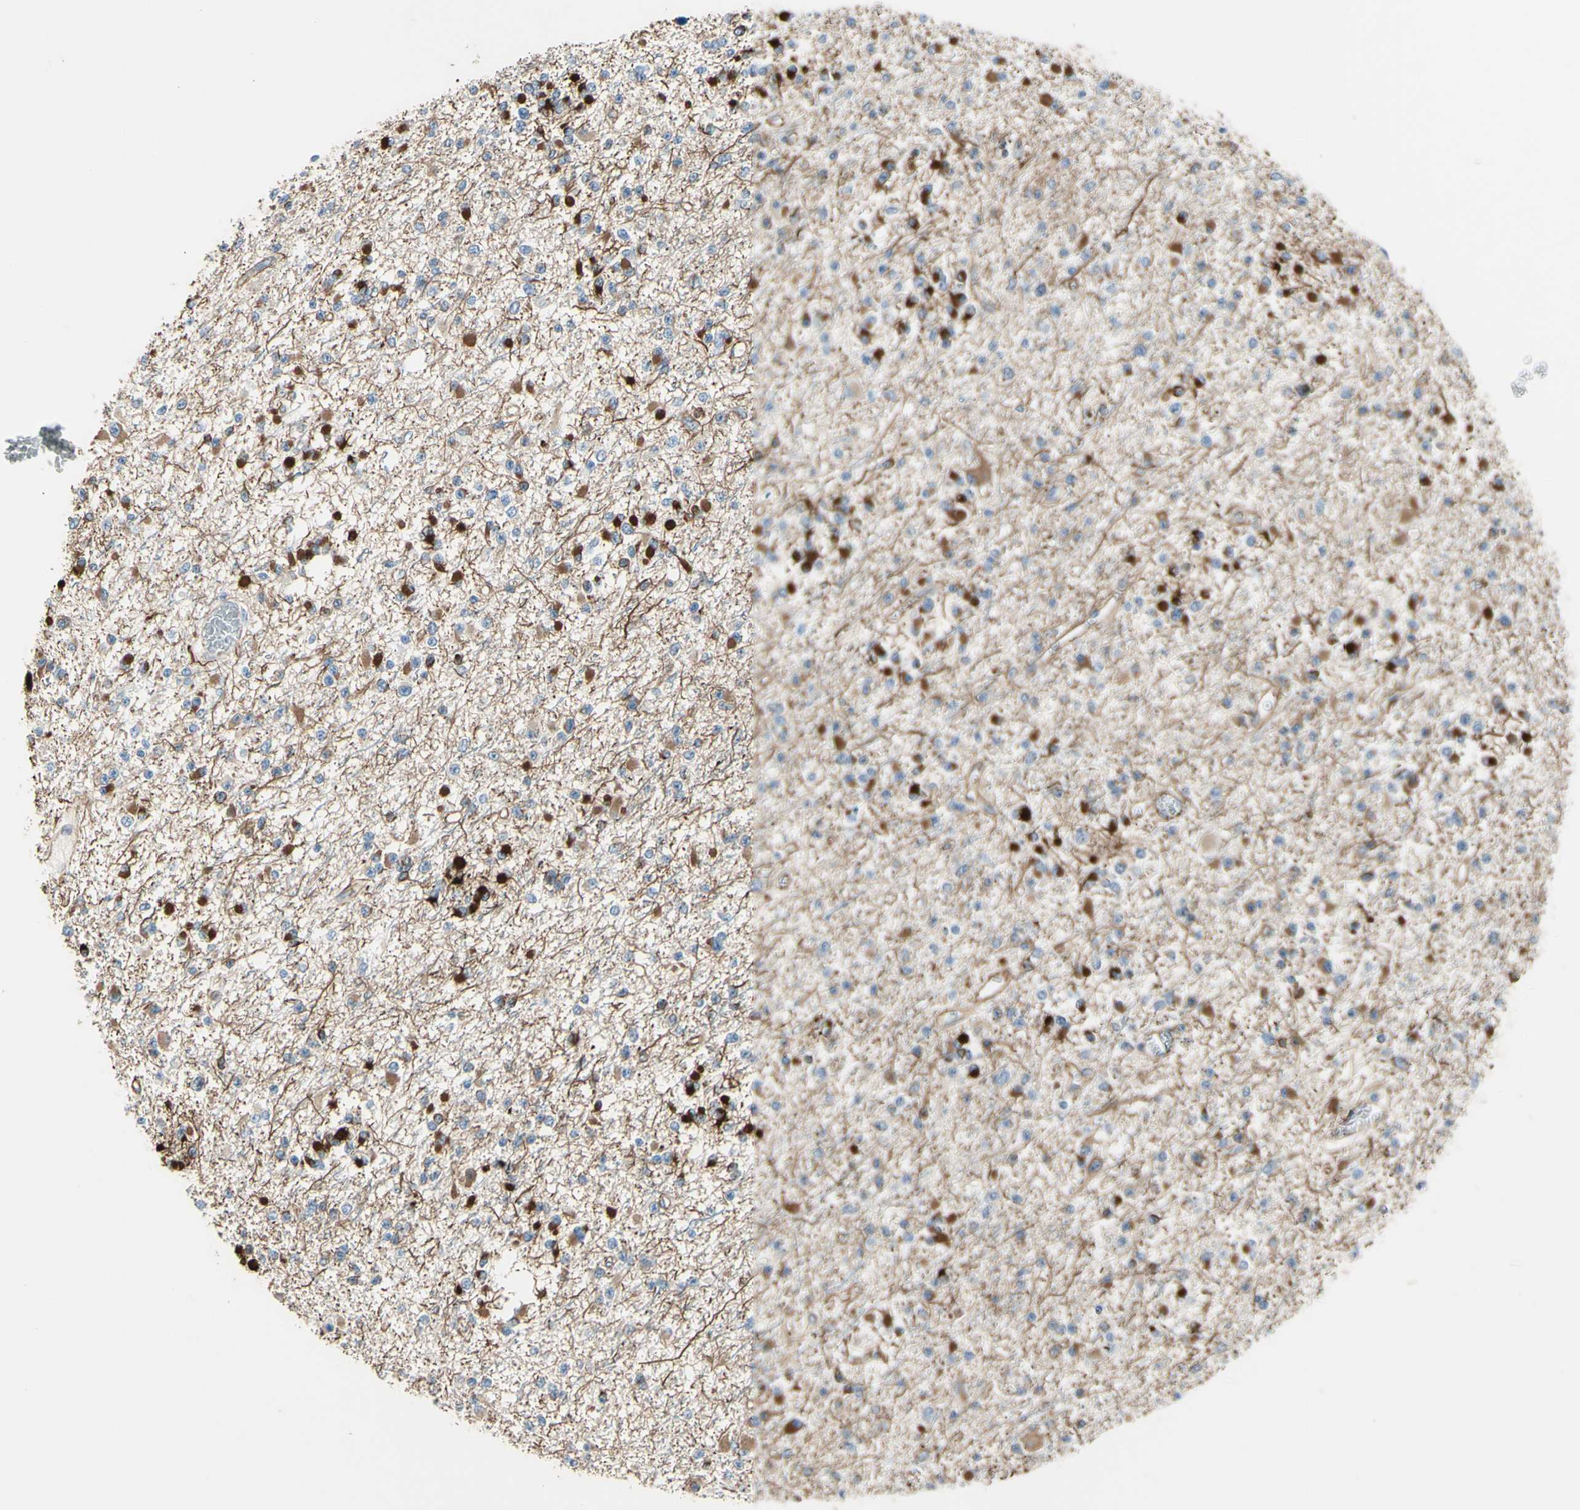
{"staining": {"intensity": "strong", "quantity": "<25%", "location": "cytoplasmic/membranous,nuclear"}, "tissue": "glioma", "cell_type": "Tumor cells", "image_type": "cancer", "snomed": [{"axis": "morphology", "description": "Glioma, malignant, Low grade"}, {"axis": "topography", "description": "Brain"}], "caption": "Brown immunohistochemical staining in glioma shows strong cytoplasmic/membranous and nuclear positivity in approximately <25% of tumor cells.", "gene": "PTH2R", "patient": {"sex": "female", "age": 22}}